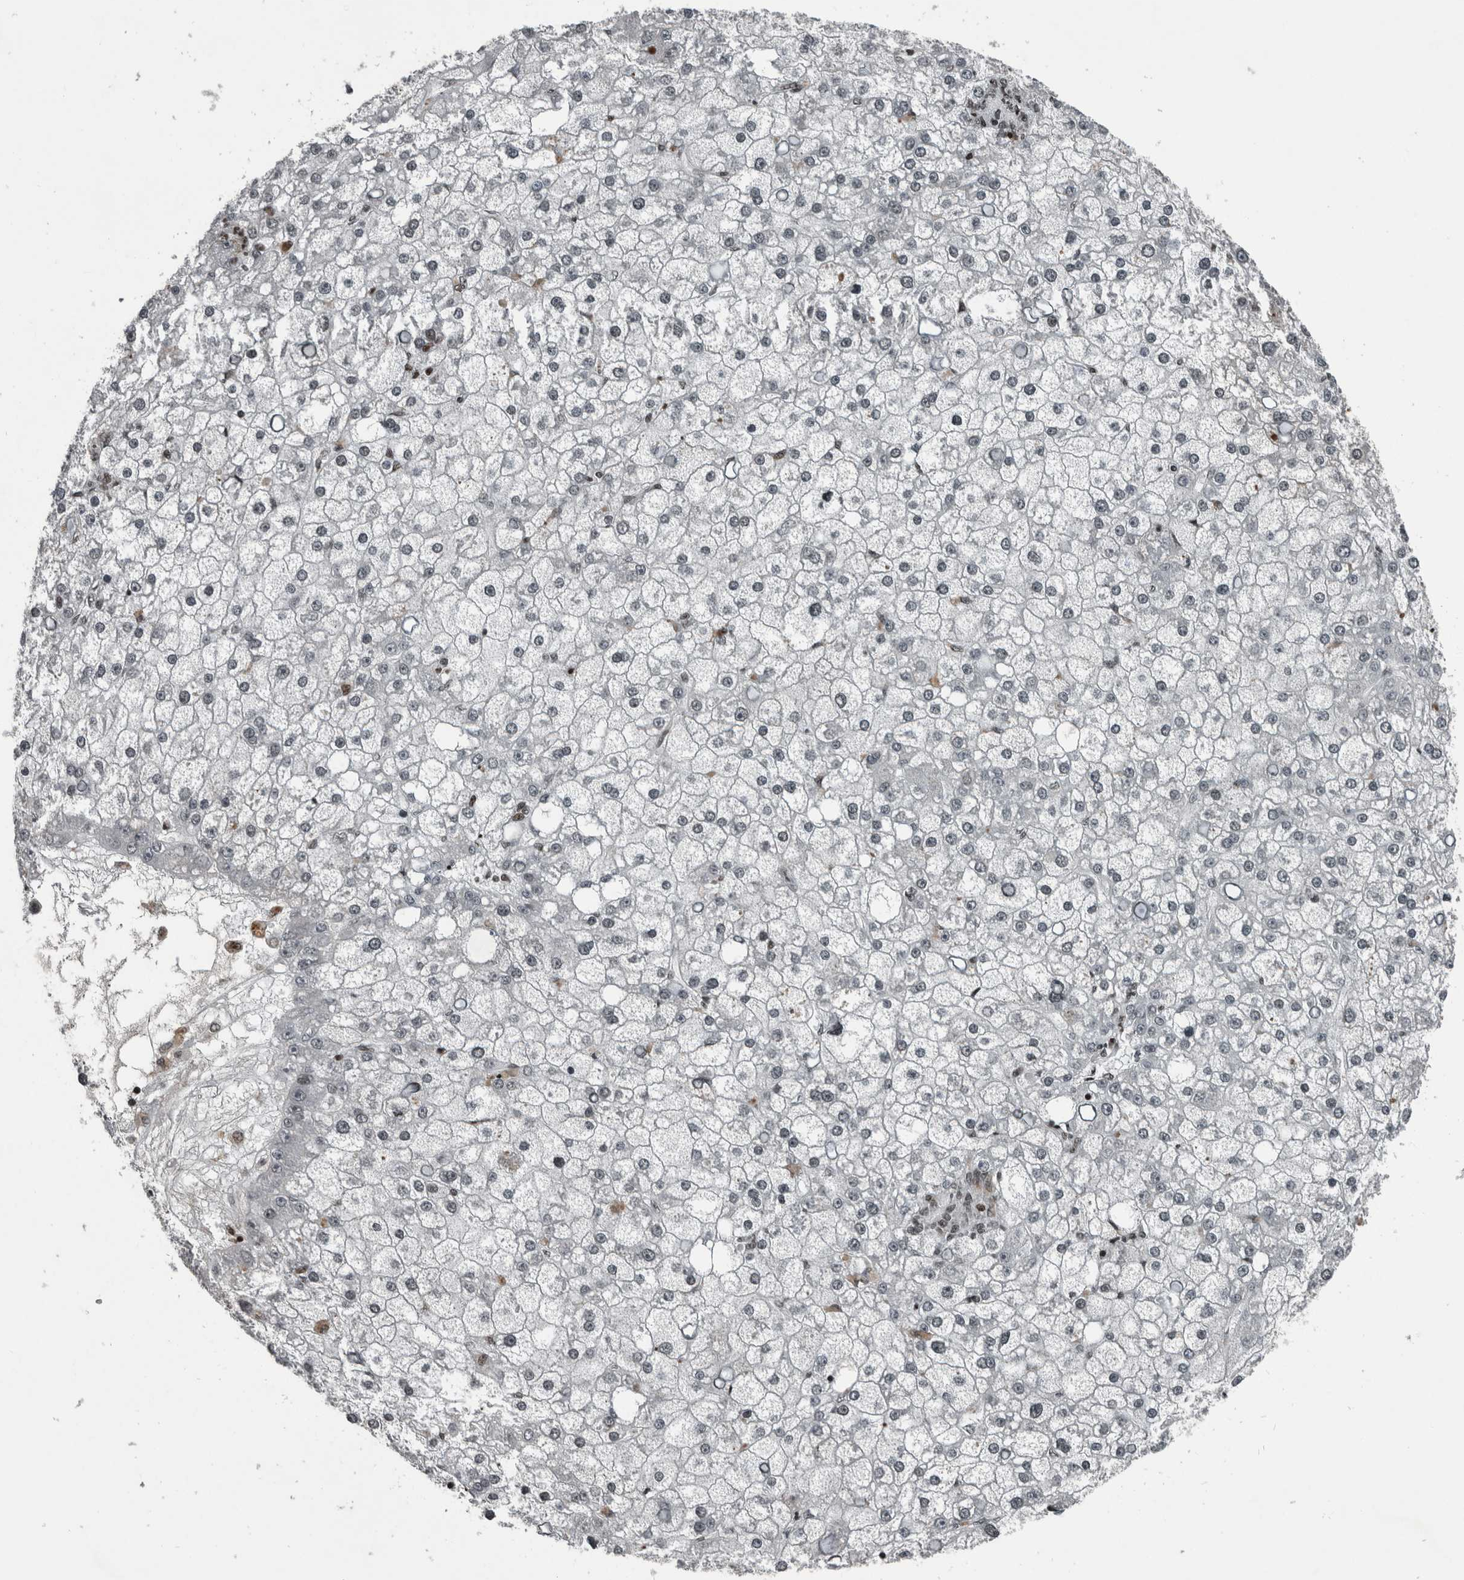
{"staining": {"intensity": "negative", "quantity": "none", "location": "none"}, "tissue": "liver cancer", "cell_type": "Tumor cells", "image_type": "cancer", "snomed": [{"axis": "morphology", "description": "Carcinoma, Hepatocellular, NOS"}, {"axis": "topography", "description": "Liver"}], "caption": "Immunohistochemistry of human liver cancer (hepatocellular carcinoma) reveals no staining in tumor cells.", "gene": "UNC50", "patient": {"sex": "male", "age": 67}}